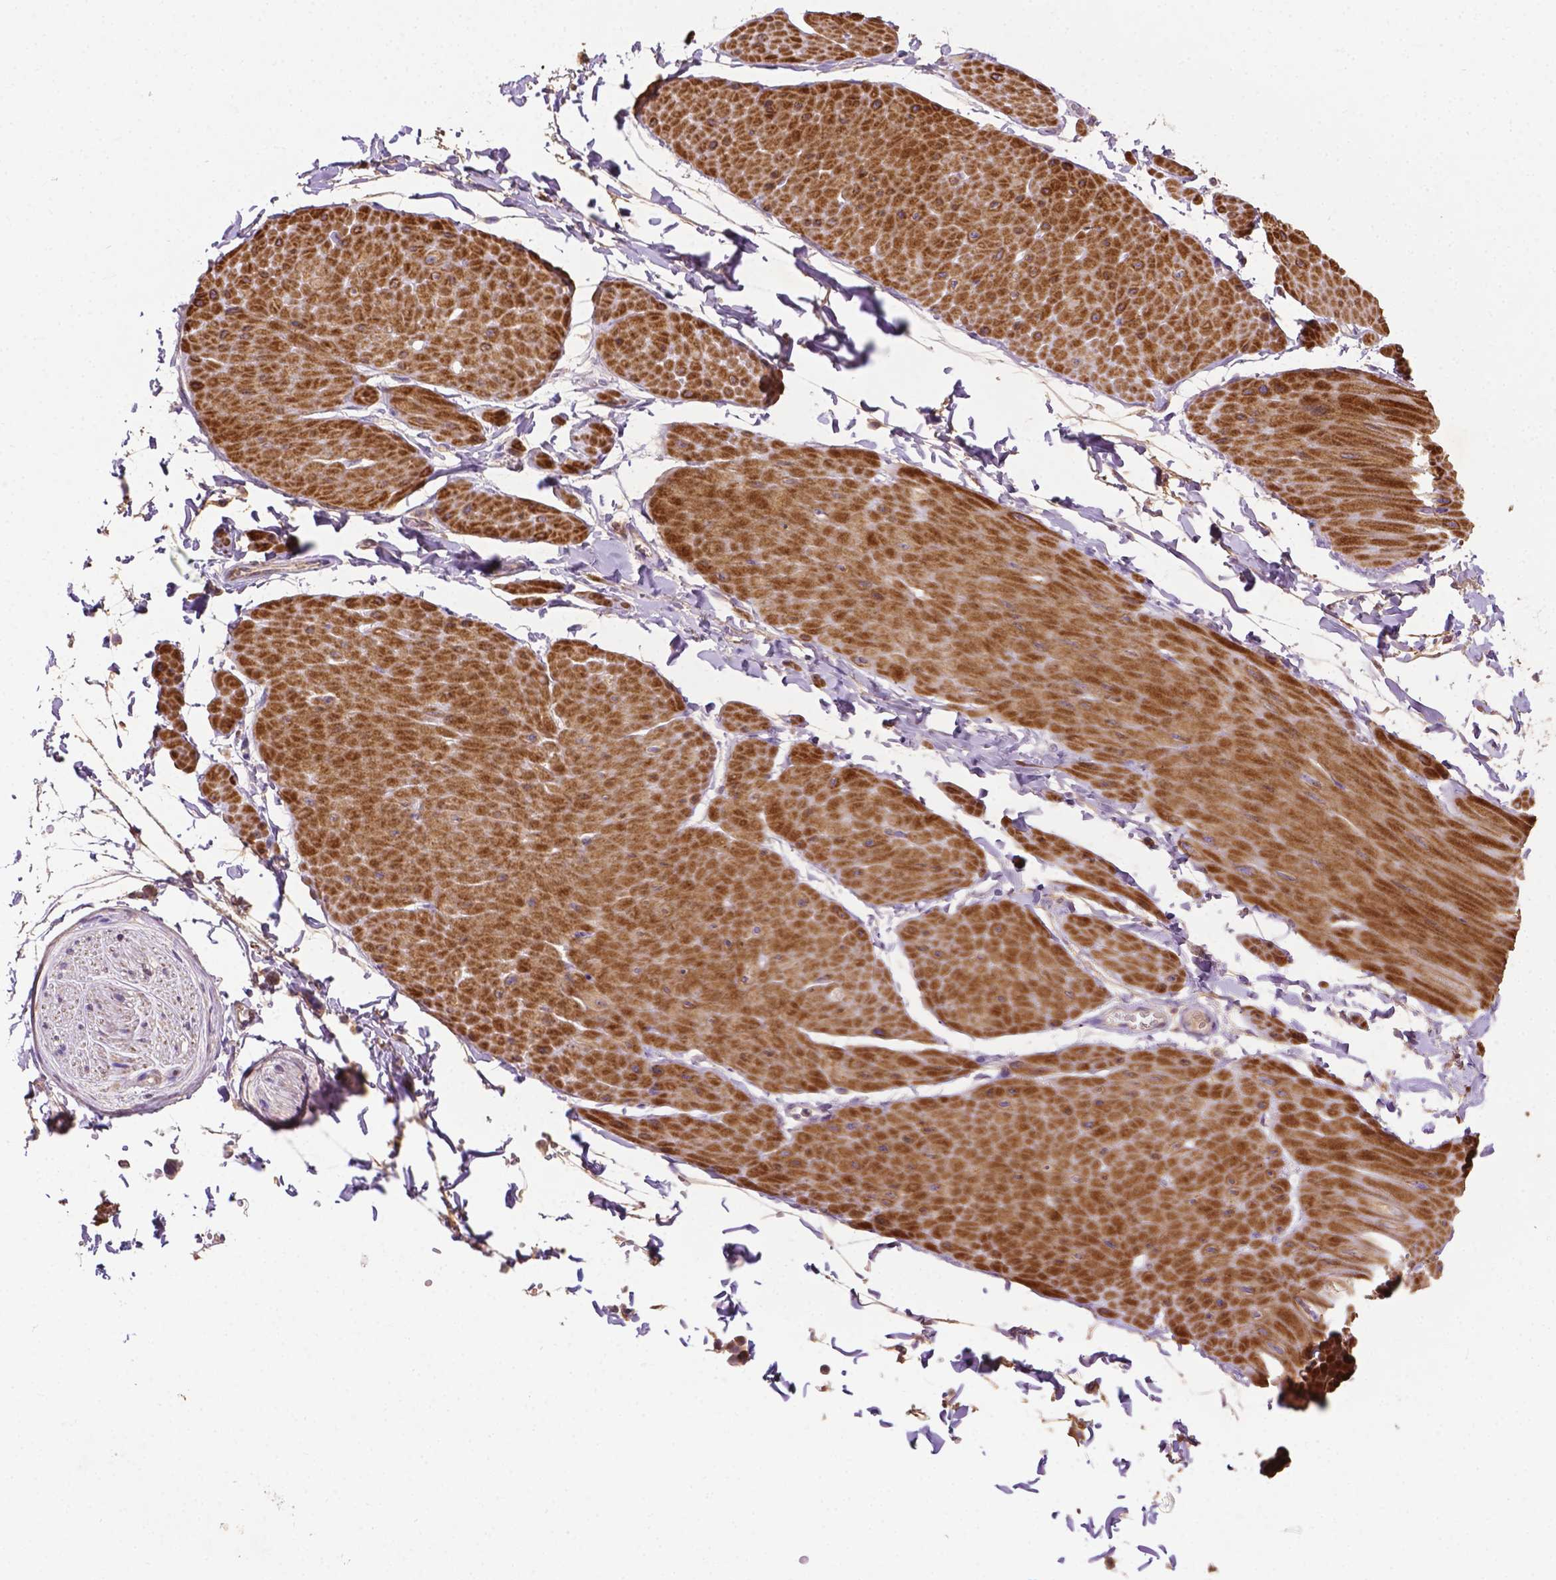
{"staining": {"intensity": "weak", "quantity": ">75%", "location": "cytoplasmic/membranous"}, "tissue": "adipose tissue", "cell_type": "Adipocytes", "image_type": "normal", "snomed": [{"axis": "morphology", "description": "Normal tissue, NOS"}, {"axis": "topography", "description": "Smooth muscle"}, {"axis": "topography", "description": "Peripheral nerve tissue"}], "caption": "Protein expression by immunohistochemistry reveals weak cytoplasmic/membranous positivity in approximately >75% of adipocytes in unremarkable adipose tissue. (Brightfield microscopy of DAB IHC at high magnification).", "gene": "LRR1", "patient": {"sex": "male", "age": 58}}